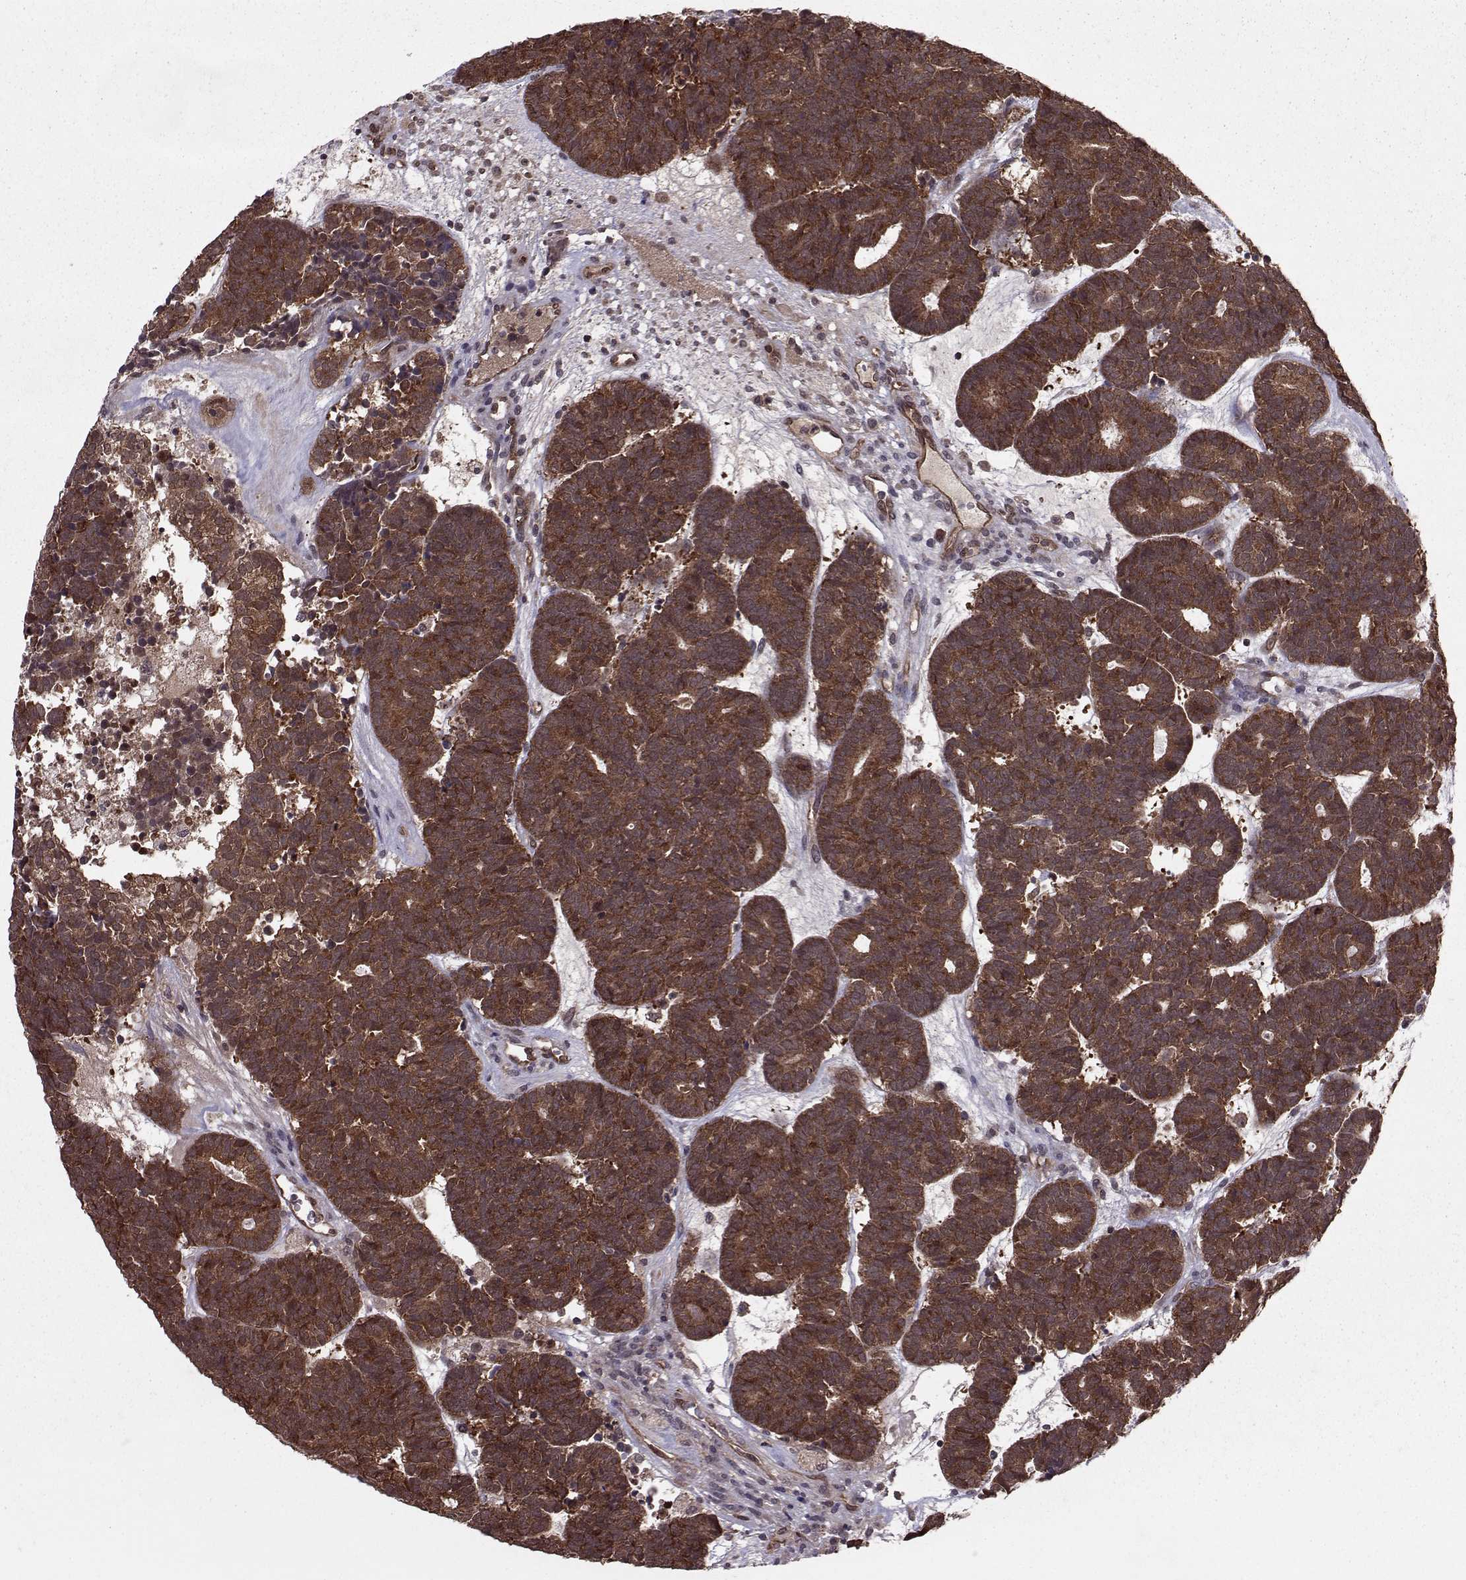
{"staining": {"intensity": "strong", "quantity": ">75%", "location": "cytoplasmic/membranous"}, "tissue": "head and neck cancer", "cell_type": "Tumor cells", "image_type": "cancer", "snomed": [{"axis": "morphology", "description": "Adenocarcinoma, NOS"}, {"axis": "topography", "description": "Head-Neck"}], "caption": "A high-resolution image shows IHC staining of head and neck adenocarcinoma, which exhibits strong cytoplasmic/membranous expression in about >75% of tumor cells. (DAB = brown stain, brightfield microscopy at high magnification).", "gene": "PPP2R2A", "patient": {"sex": "female", "age": 81}}